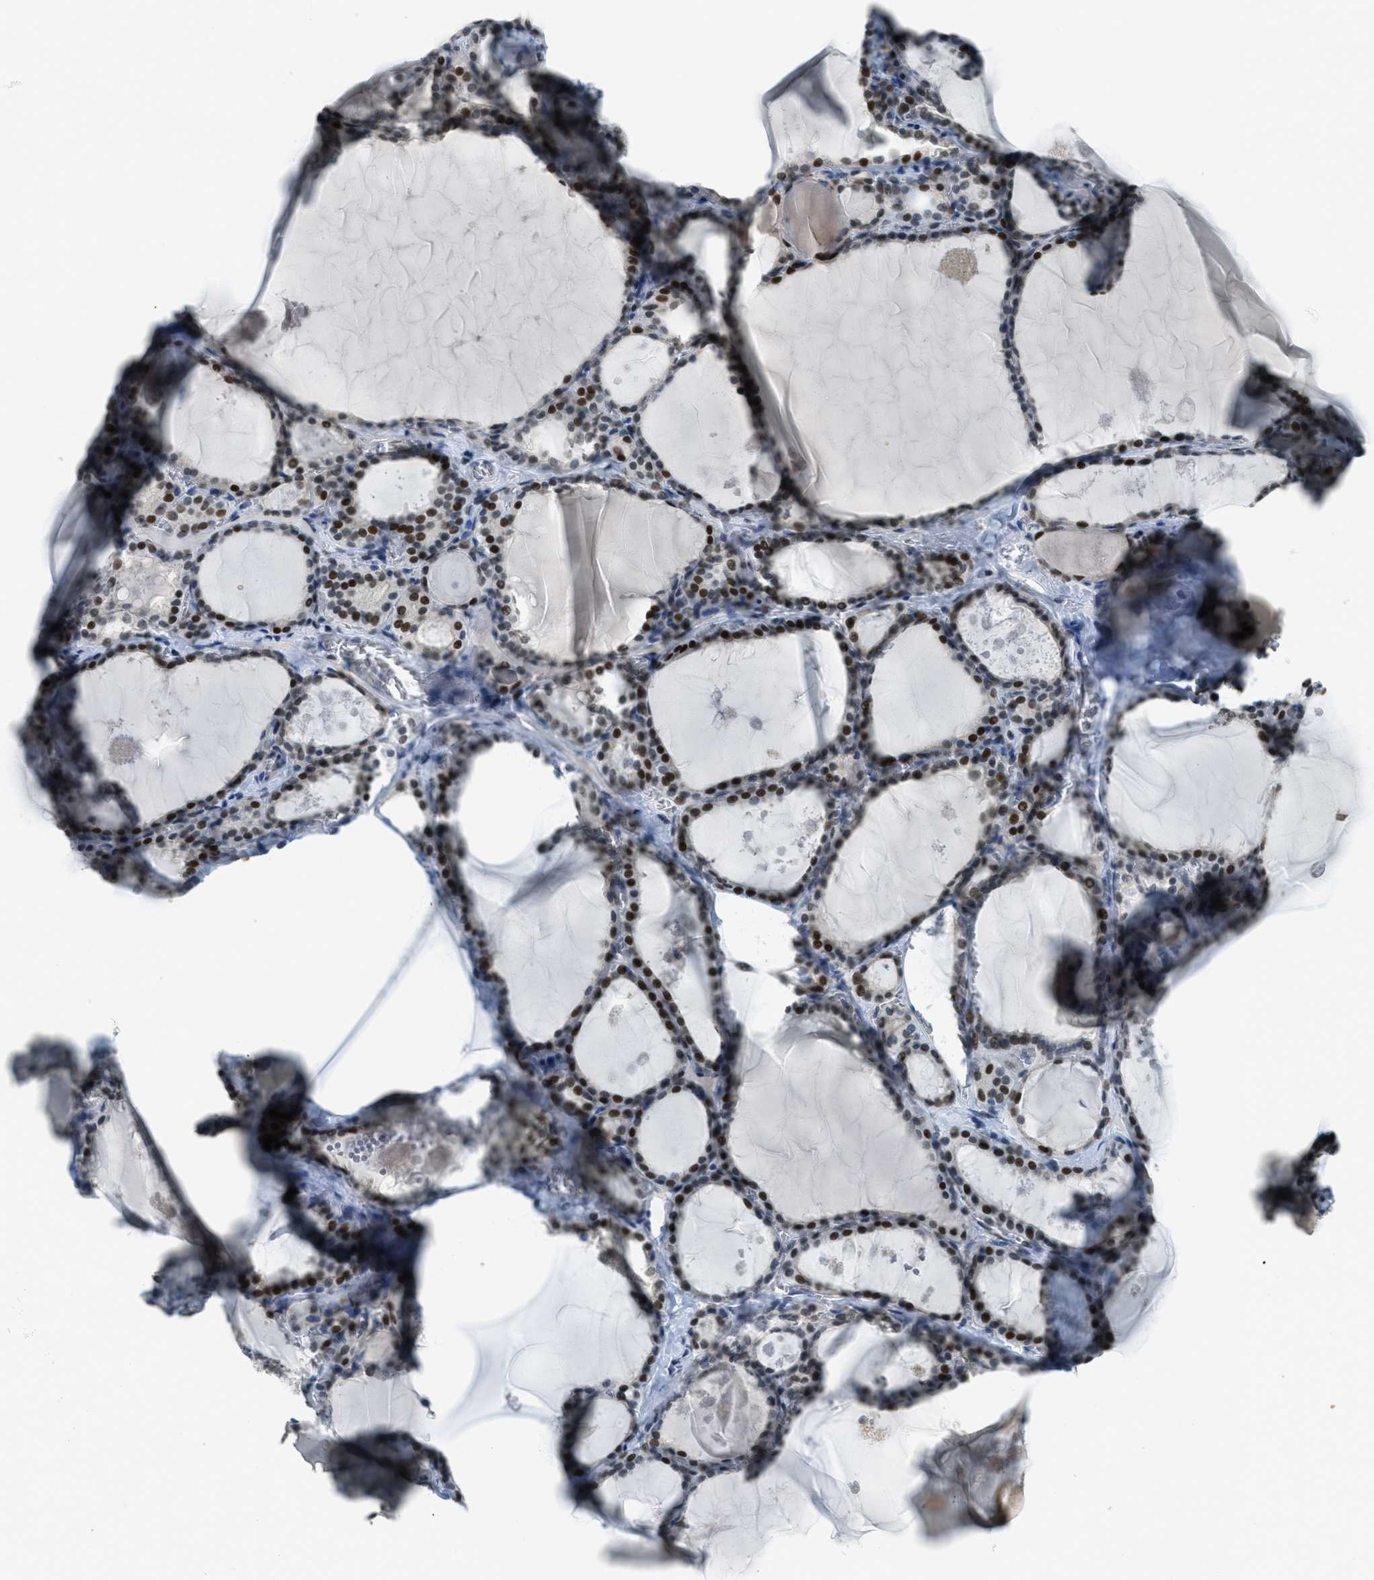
{"staining": {"intensity": "strong", "quantity": ">75%", "location": "nuclear"}, "tissue": "thyroid gland", "cell_type": "Glandular cells", "image_type": "normal", "snomed": [{"axis": "morphology", "description": "Normal tissue, NOS"}, {"axis": "topography", "description": "Thyroid gland"}], "caption": "IHC of benign thyroid gland displays high levels of strong nuclear positivity in about >75% of glandular cells.", "gene": "TTC13", "patient": {"sex": "male", "age": 56}}